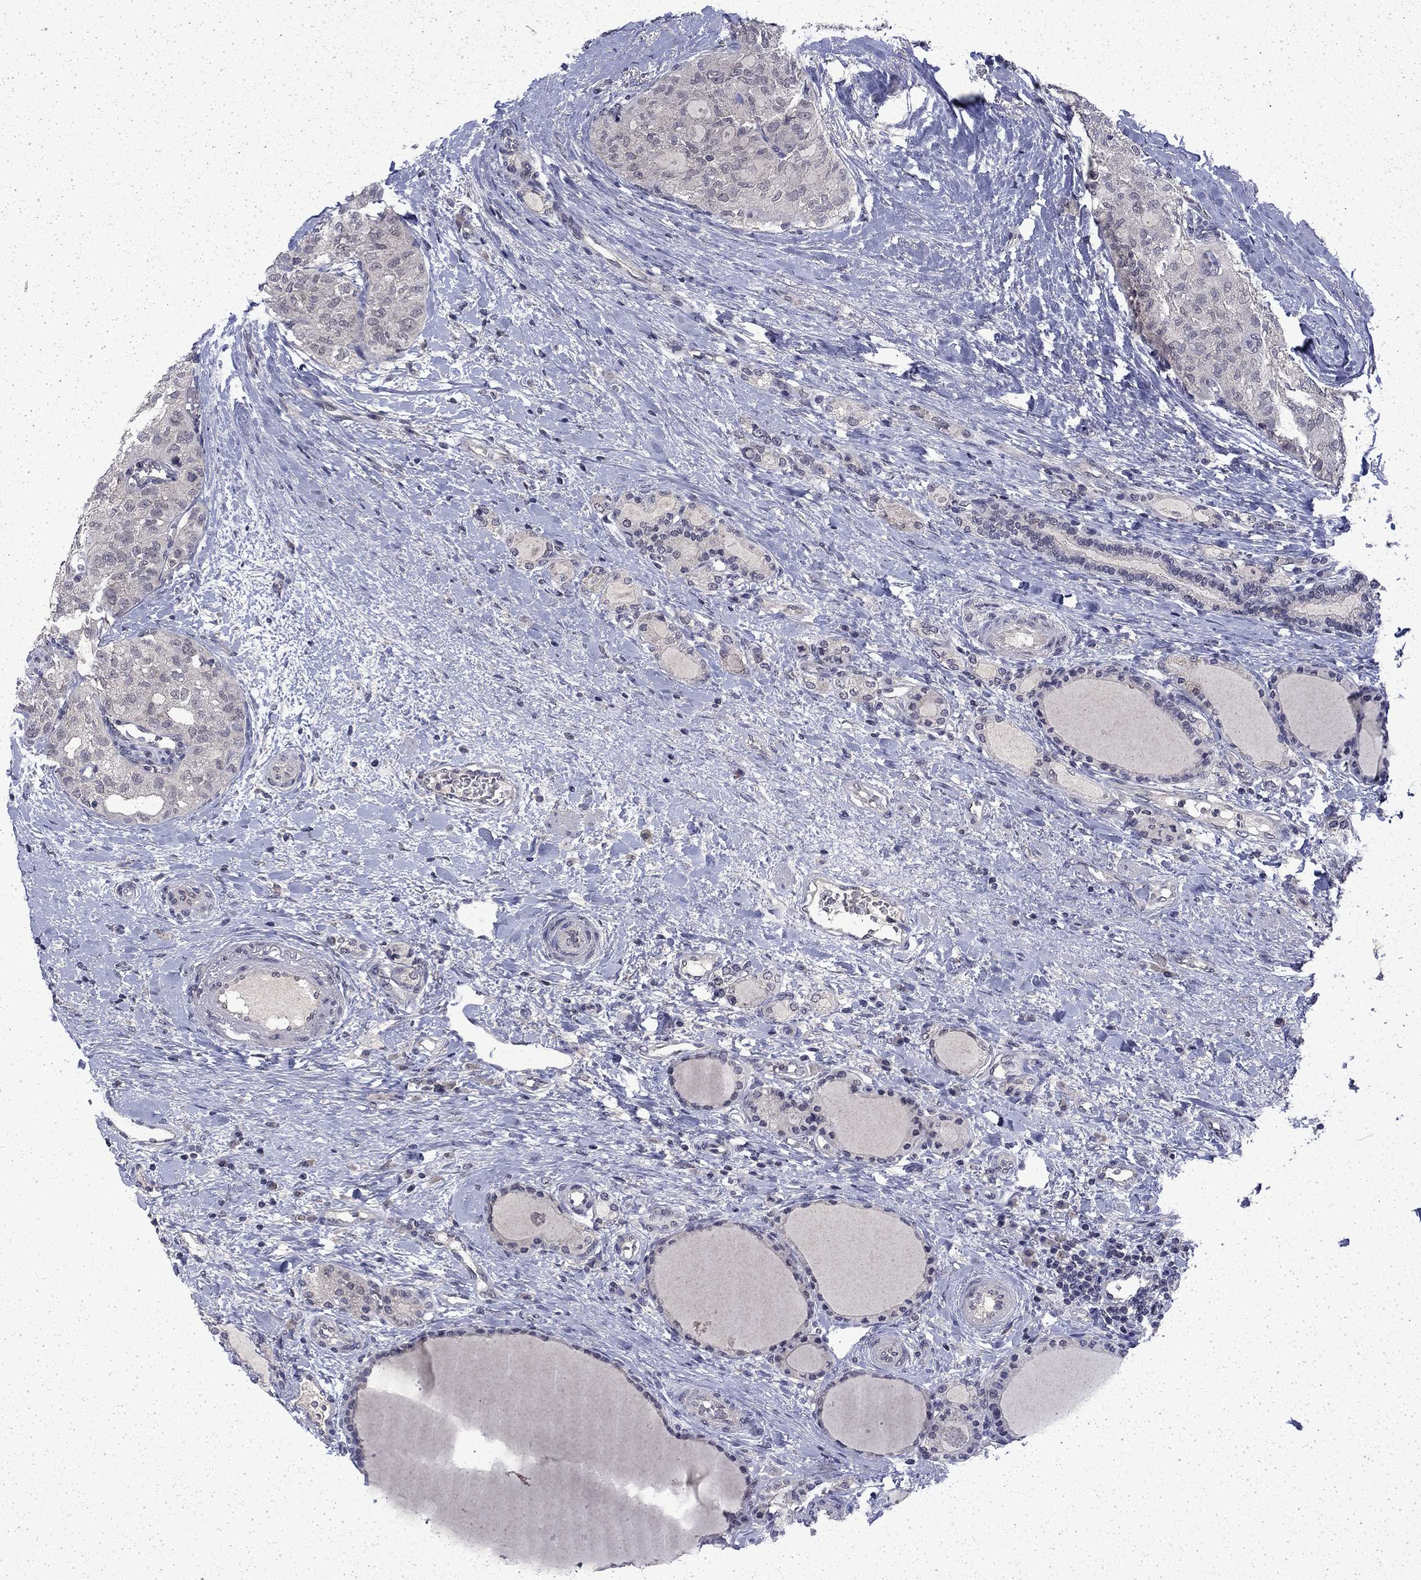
{"staining": {"intensity": "negative", "quantity": "none", "location": "none"}, "tissue": "thyroid cancer", "cell_type": "Tumor cells", "image_type": "cancer", "snomed": [{"axis": "morphology", "description": "Follicular adenoma carcinoma, NOS"}, {"axis": "topography", "description": "Thyroid gland"}], "caption": "This photomicrograph is of thyroid cancer stained with immunohistochemistry to label a protein in brown with the nuclei are counter-stained blue. There is no expression in tumor cells.", "gene": "CHAT", "patient": {"sex": "male", "age": 75}}